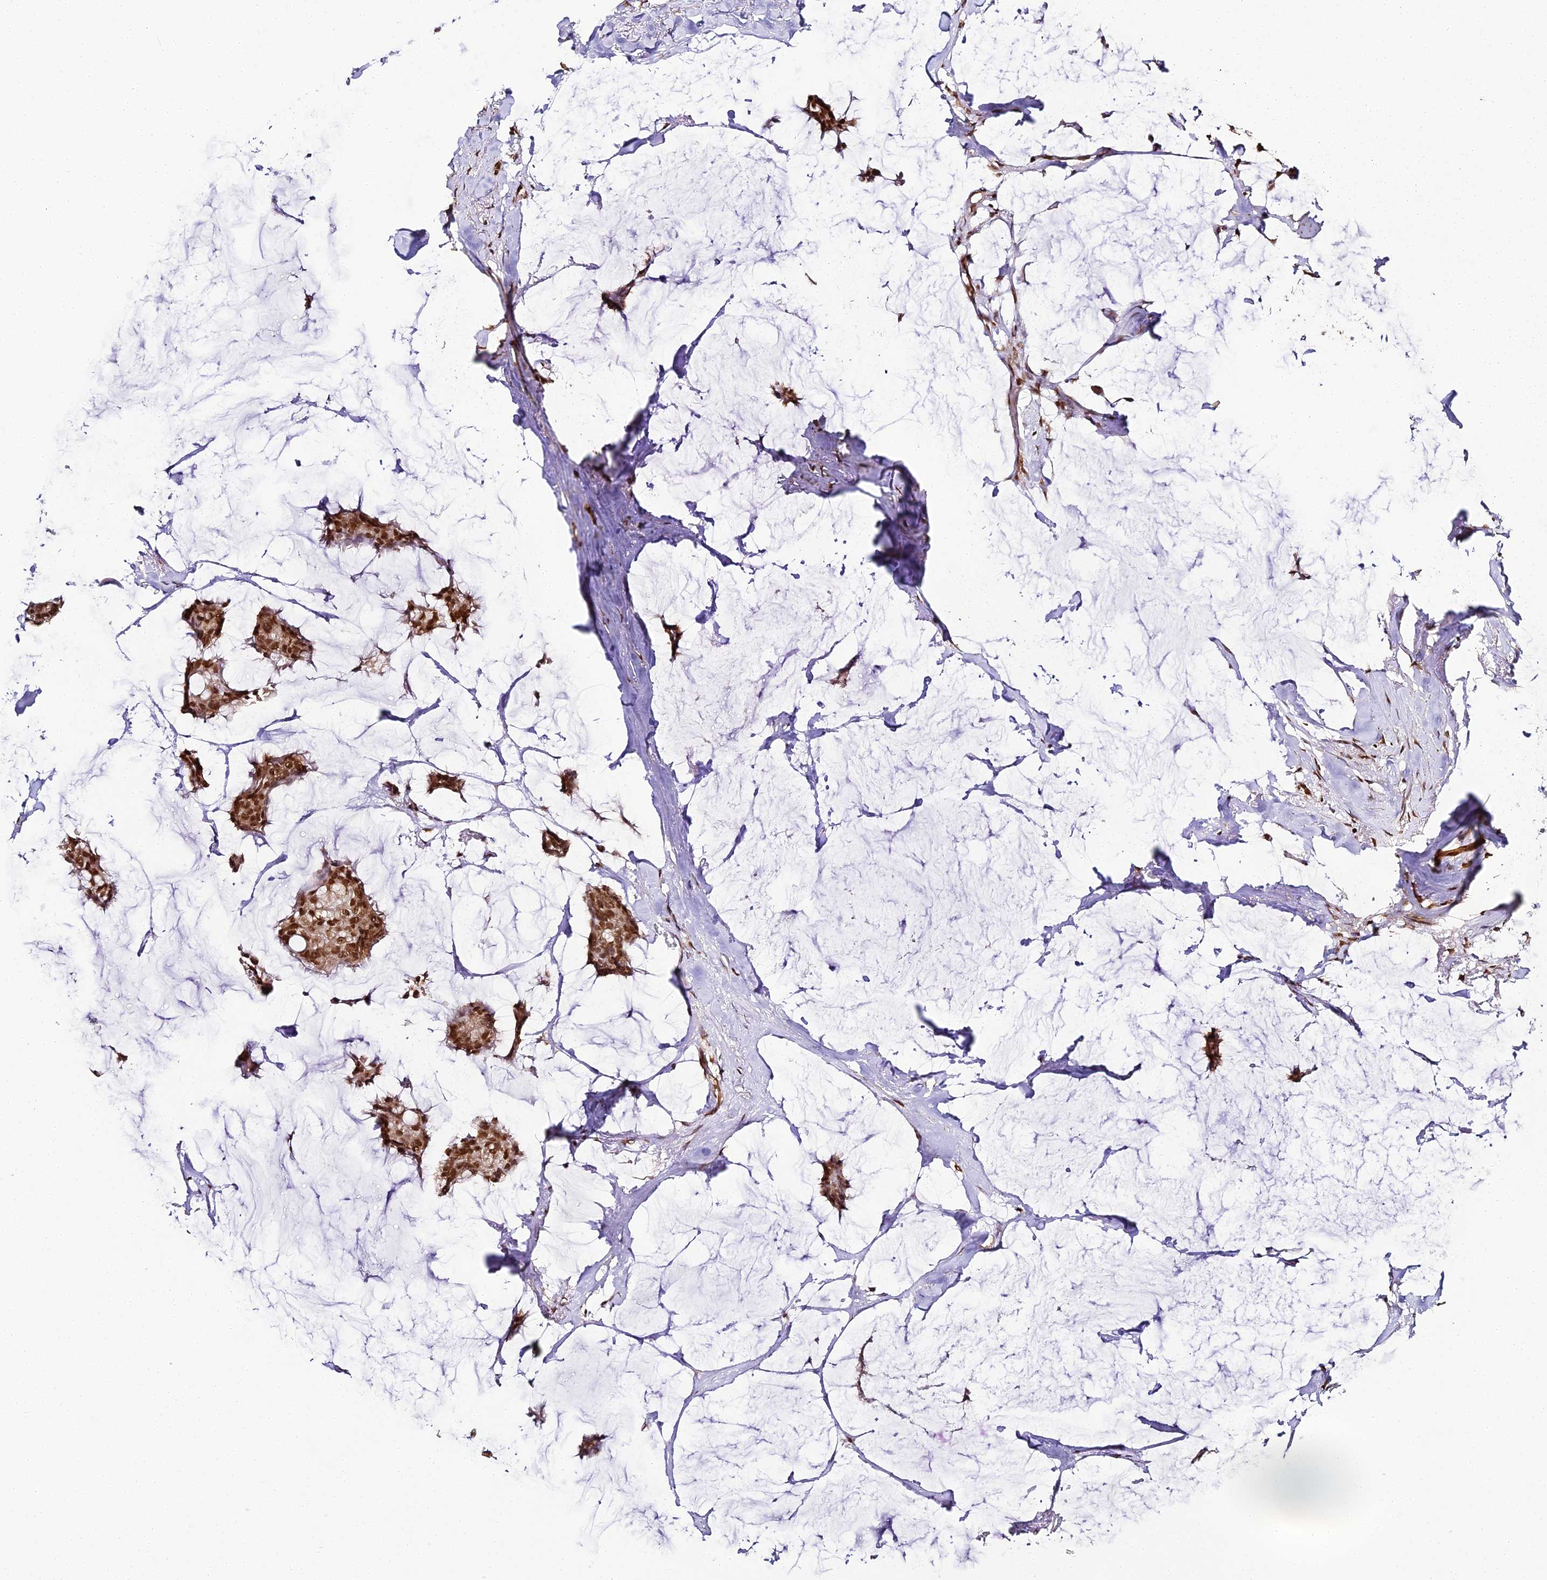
{"staining": {"intensity": "strong", "quantity": ">75%", "location": "nuclear"}, "tissue": "breast cancer", "cell_type": "Tumor cells", "image_type": "cancer", "snomed": [{"axis": "morphology", "description": "Duct carcinoma"}, {"axis": "topography", "description": "Breast"}], "caption": "The histopathology image demonstrates a brown stain indicating the presence of a protein in the nuclear of tumor cells in breast intraductal carcinoma.", "gene": "HNRNPA1", "patient": {"sex": "female", "age": 93}}